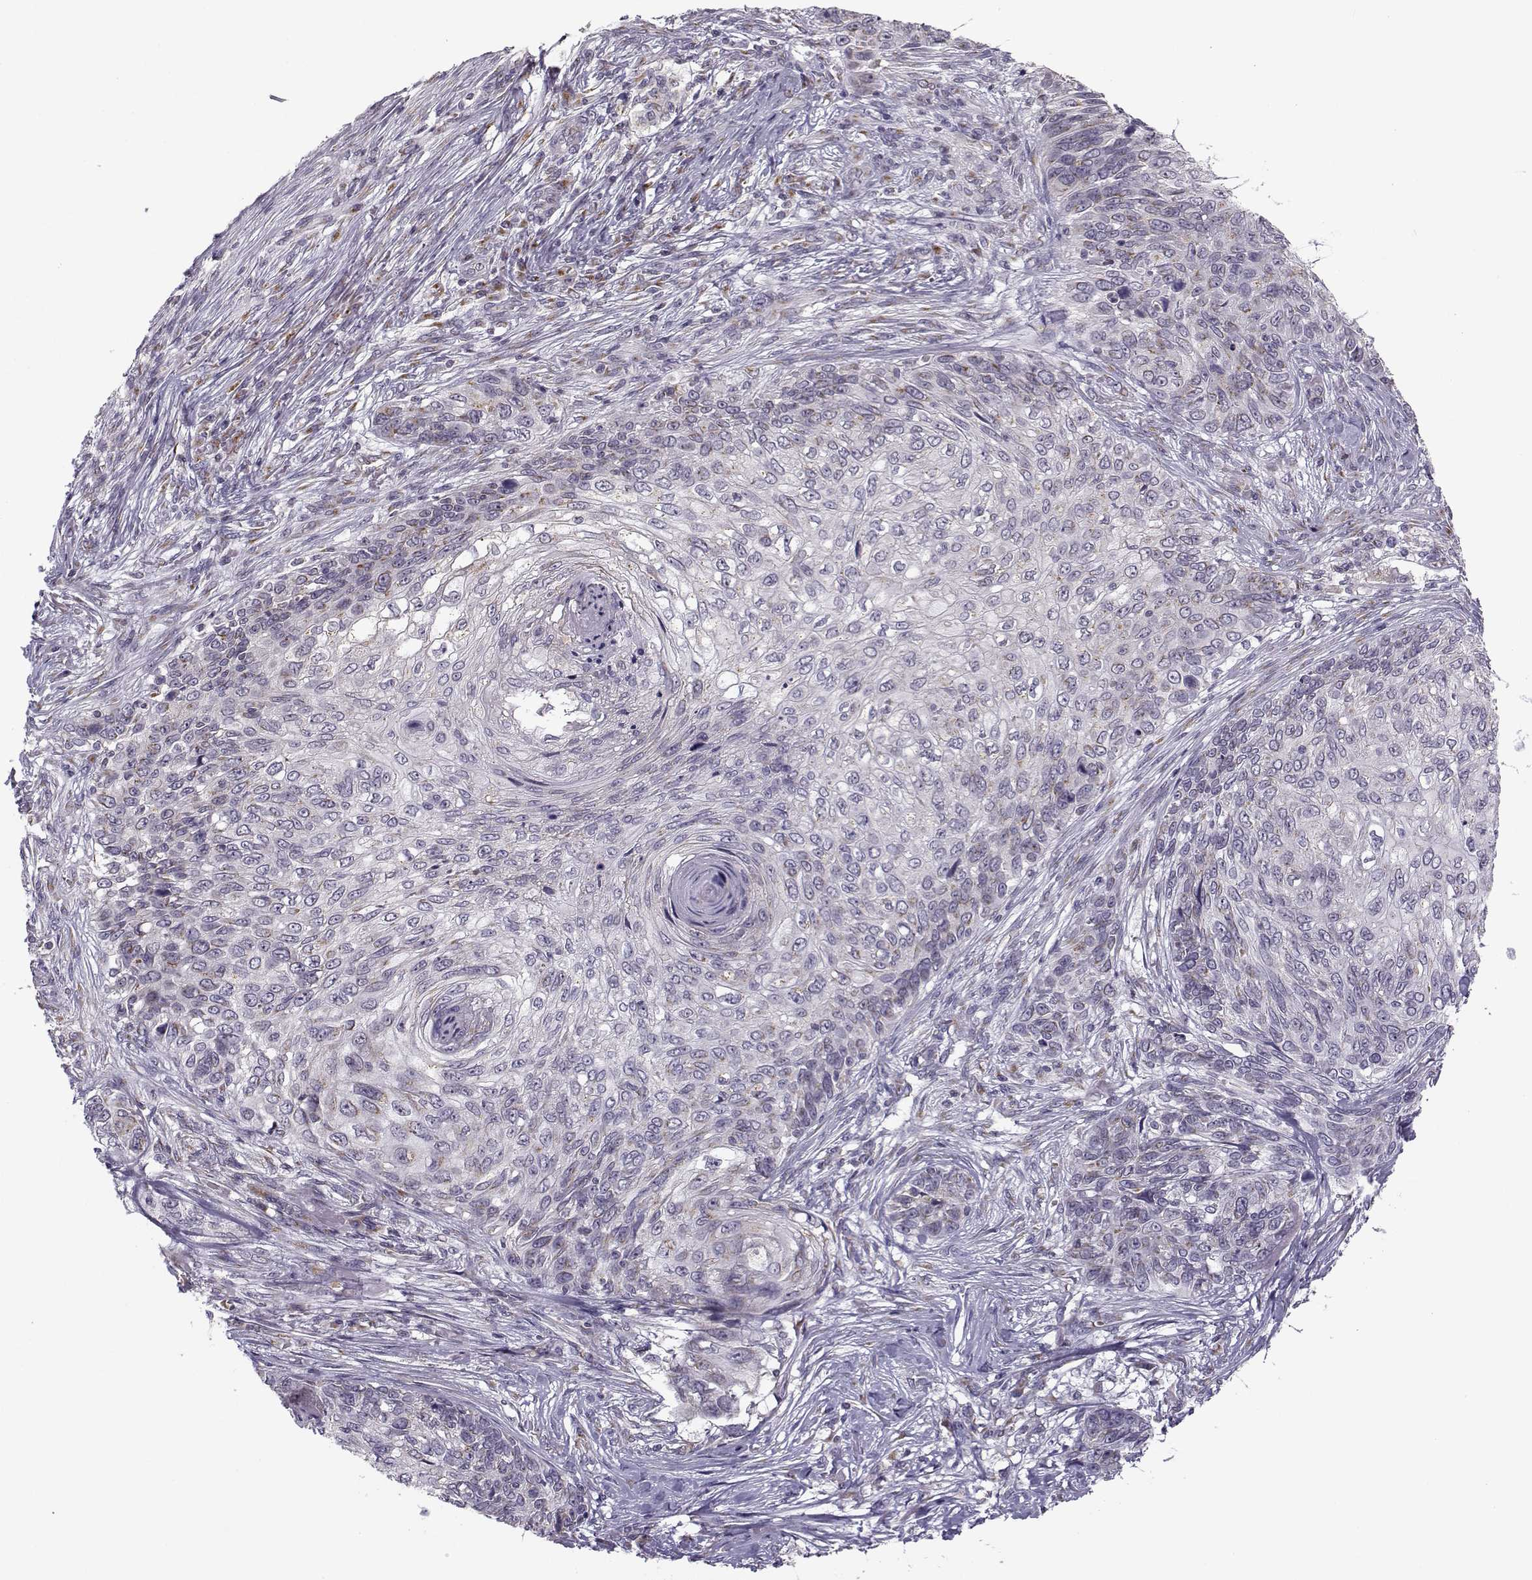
{"staining": {"intensity": "moderate", "quantity": "<25%", "location": "cytoplasmic/membranous"}, "tissue": "skin cancer", "cell_type": "Tumor cells", "image_type": "cancer", "snomed": [{"axis": "morphology", "description": "Squamous cell carcinoma, NOS"}, {"axis": "topography", "description": "Skin"}], "caption": "Immunohistochemistry (IHC) micrograph of human skin cancer (squamous cell carcinoma) stained for a protein (brown), which shows low levels of moderate cytoplasmic/membranous positivity in about <25% of tumor cells.", "gene": "SLC4A5", "patient": {"sex": "male", "age": 92}}